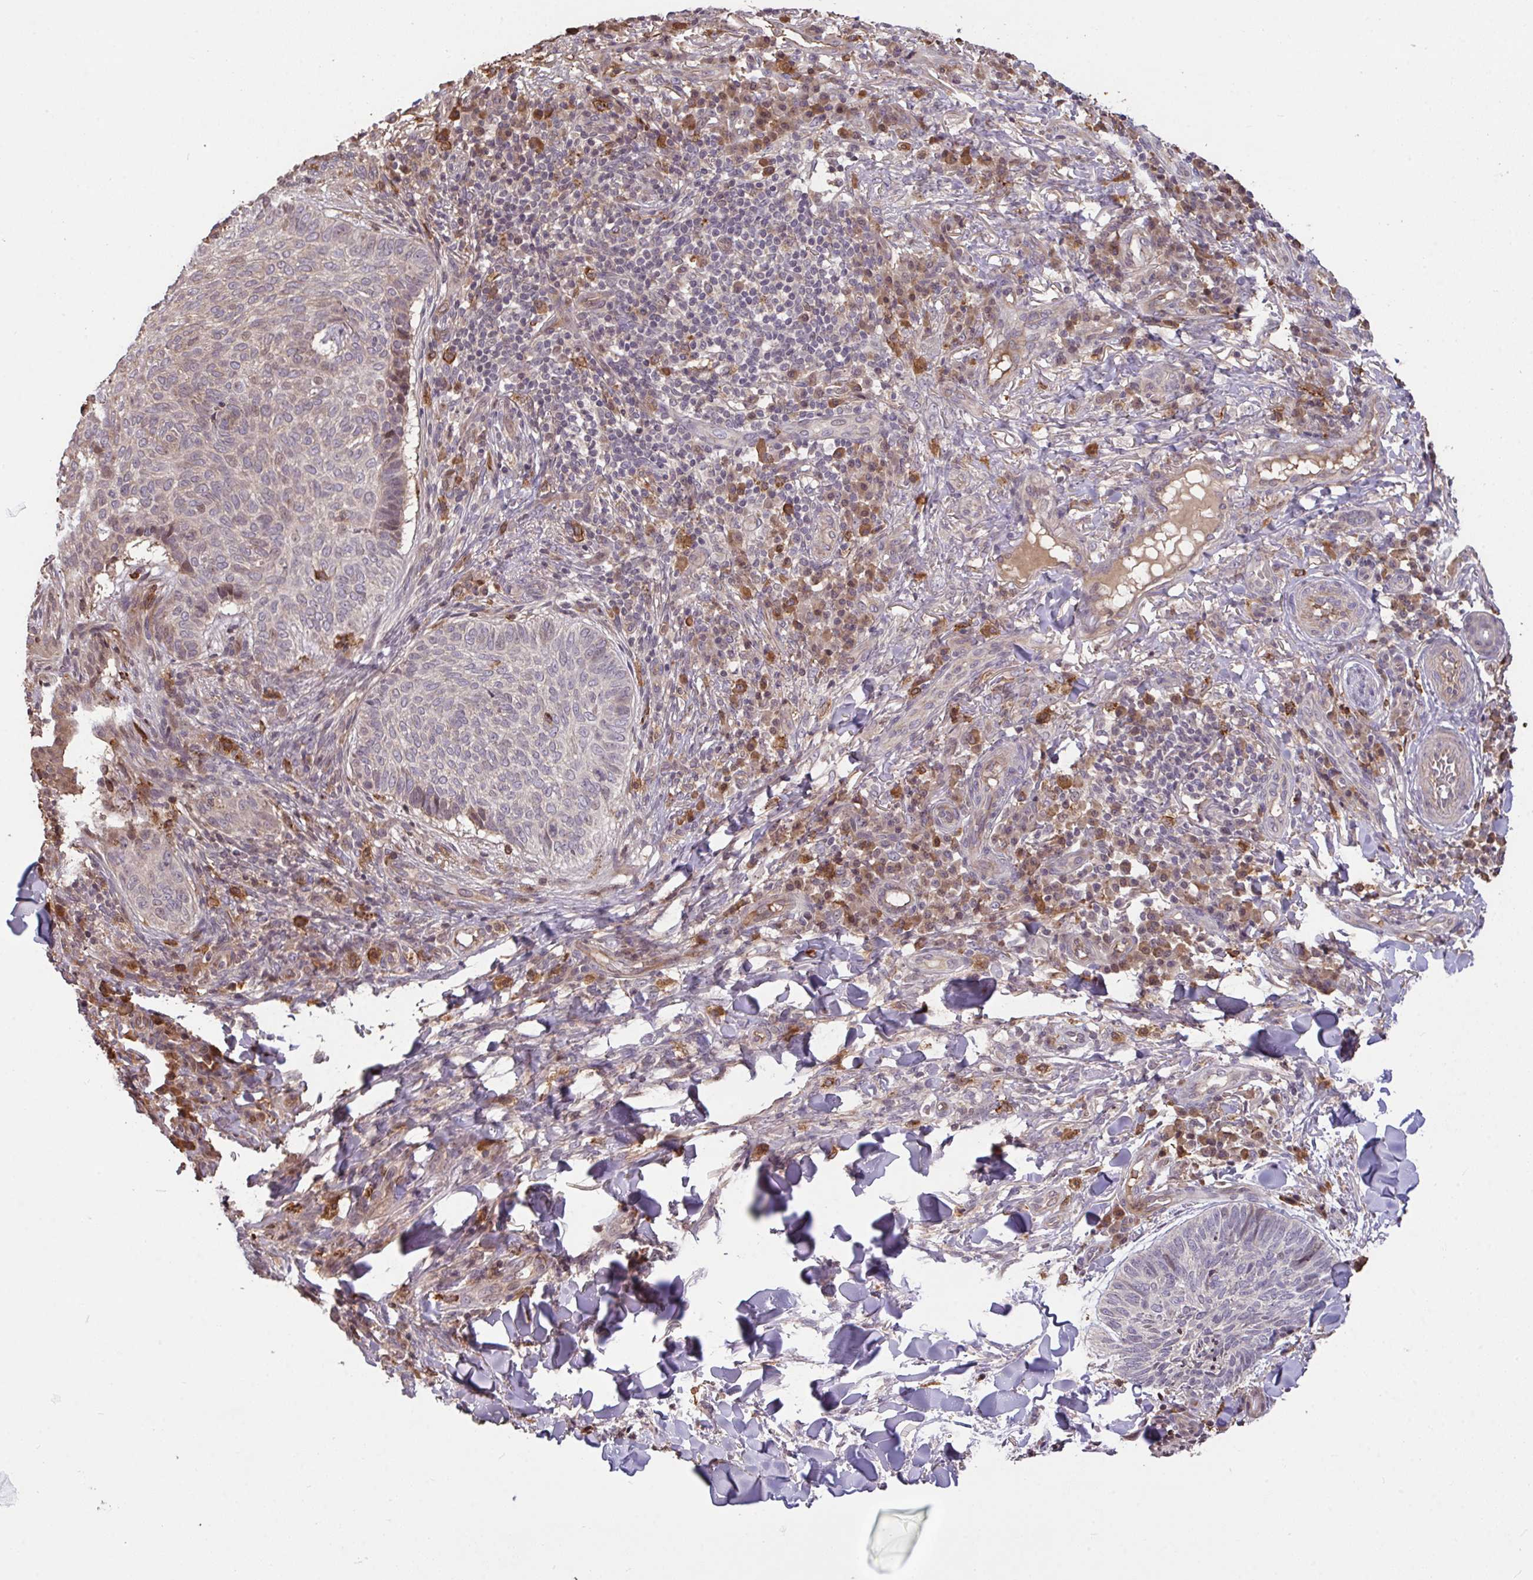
{"staining": {"intensity": "negative", "quantity": "none", "location": "none"}, "tissue": "skin cancer", "cell_type": "Tumor cells", "image_type": "cancer", "snomed": [{"axis": "morphology", "description": "Normal tissue, NOS"}, {"axis": "morphology", "description": "Basal cell carcinoma"}, {"axis": "topography", "description": "Skin"}], "caption": "Immunohistochemistry (IHC) histopathology image of skin cancer (basal cell carcinoma) stained for a protein (brown), which demonstrates no staining in tumor cells. Brightfield microscopy of immunohistochemistry (IHC) stained with DAB (3,3'-diaminobenzidine) (brown) and hematoxylin (blue), captured at high magnification.", "gene": "FCER1A", "patient": {"sex": "male", "age": 50}}